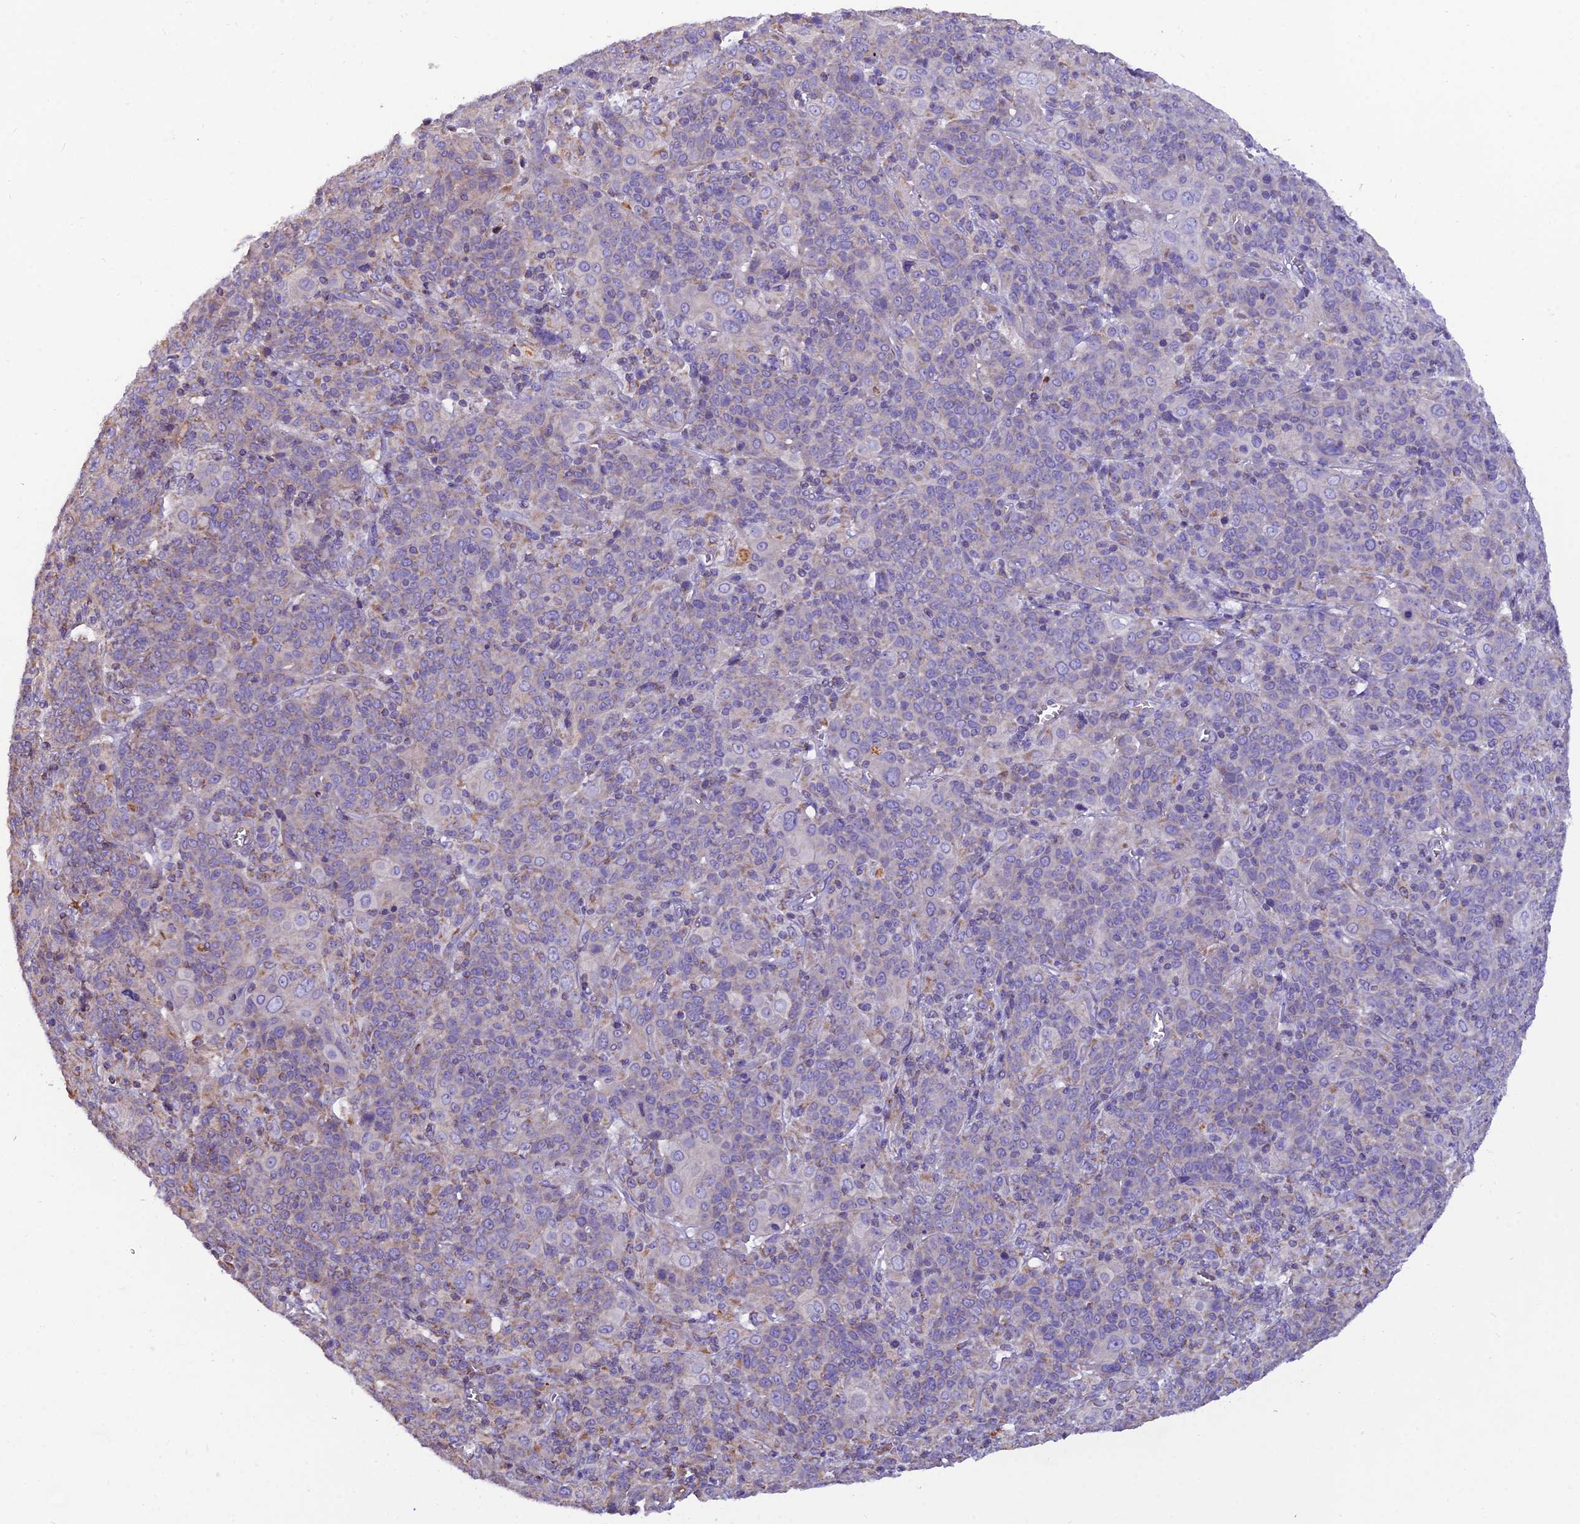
{"staining": {"intensity": "weak", "quantity": "<25%", "location": "cytoplasmic/membranous"}, "tissue": "cervical cancer", "cell_type": "Tumor cells", "image_type": "cancer", "snomed": [{"axis": "morphology", "description": "Squamous cell carcinoma, NOS"}, {"axis": "topography", "description": "Cervix"}], "caption": "Tumor cells are negative for protein expression in human cervical cancer (squamous cell carcinoma).", "gene": "GPD1", "patient": {"sex": "female", "age": 67}}